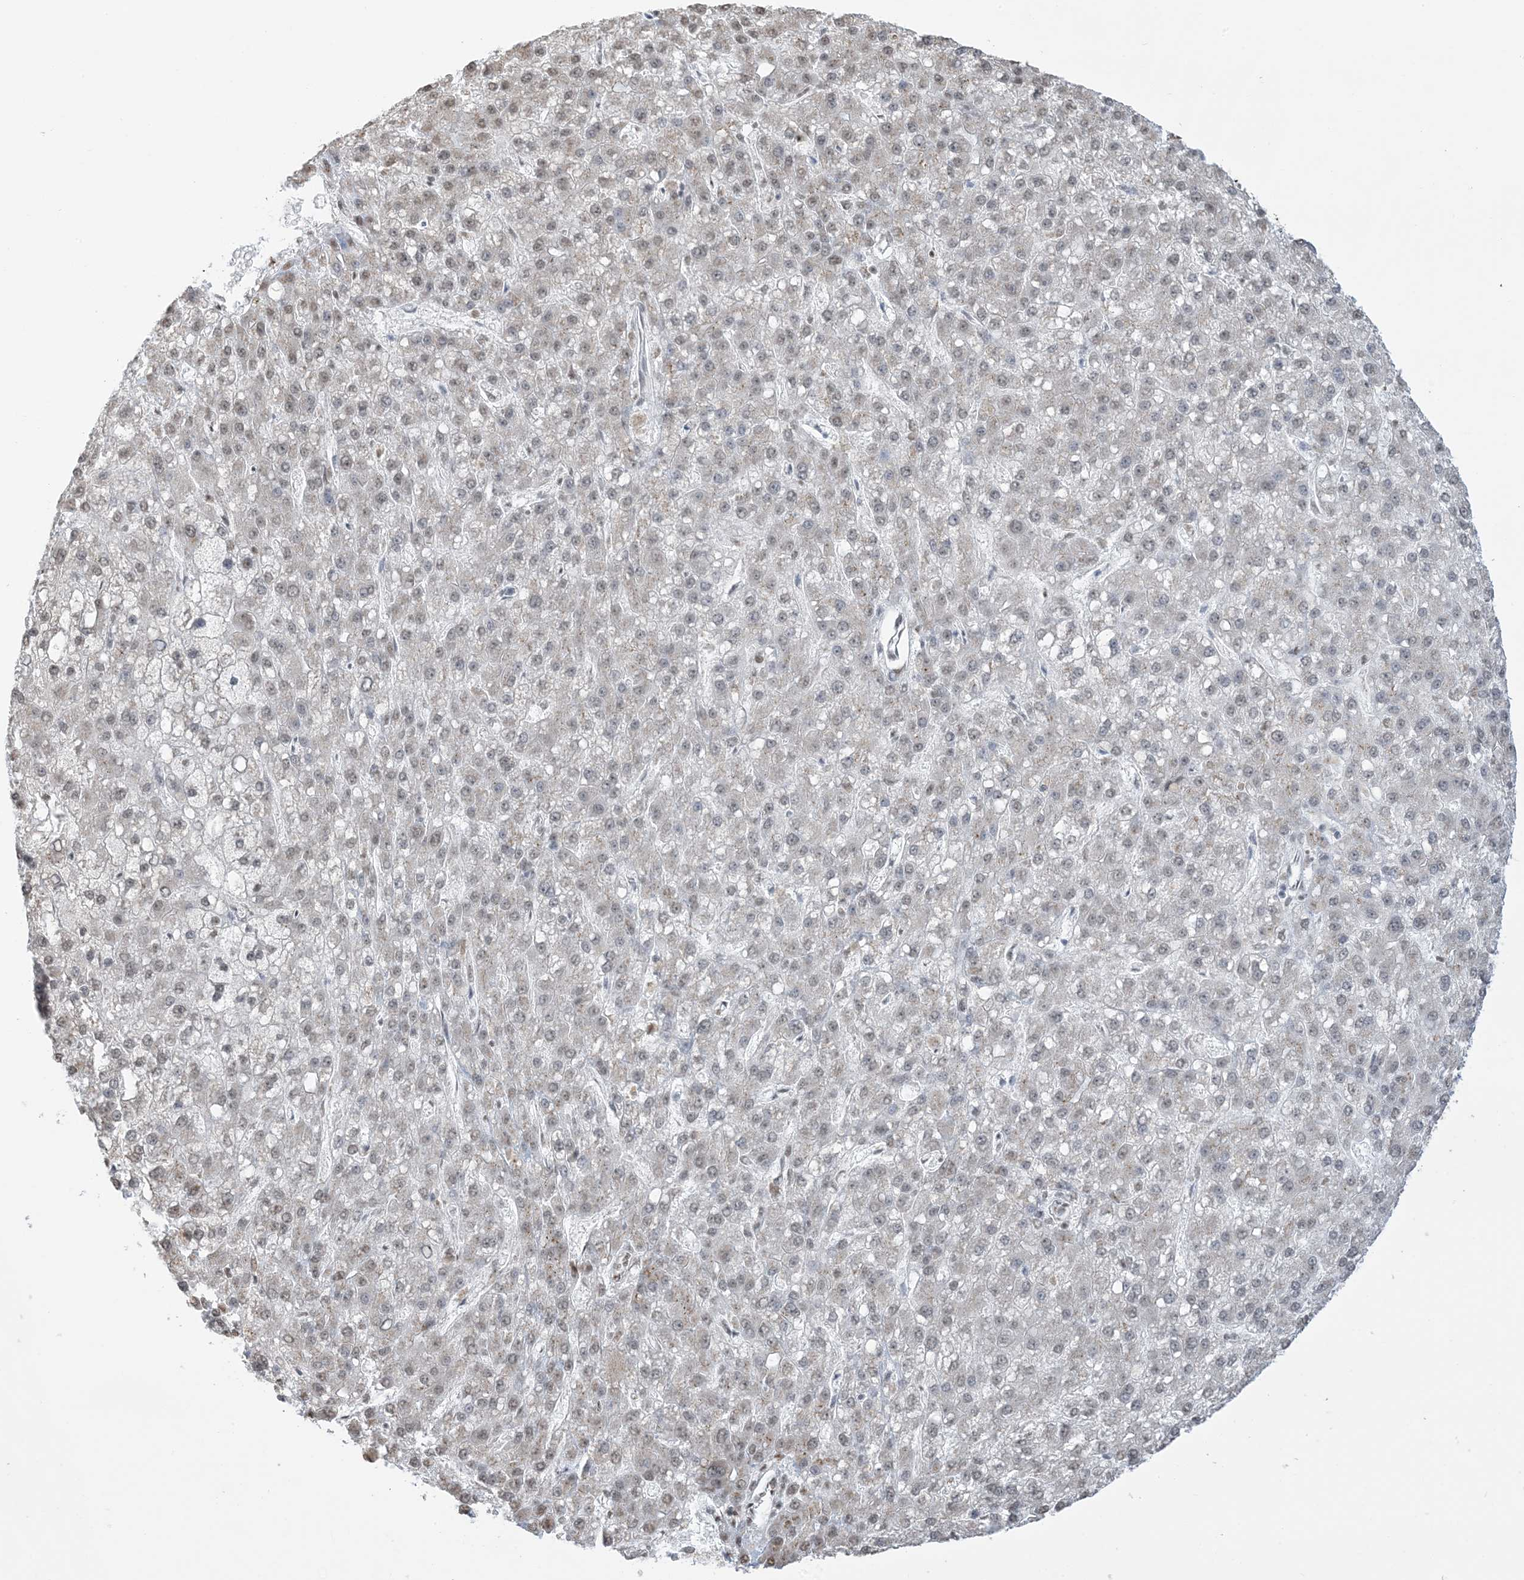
{"staining": {"intensity": "moderate", "quantity": "25%-75%", "location": "cytoplasmic/membranous"}, "tissue": "liver cancer", "cell_type": "Tumor cells", "image_type": "cancer", "snomed": [{"axis": "morphology", "description": "Carcinoma, Hepatocellular, NOS"}, {"axis": "topography", "description": "Liver"}], "caption": "Hepatocellular carcinoma (liver) stained with immunohistochemistry (IHC) exhibits moderate cytoplasmic/membranous expression in approximately 25%-75% of tumor cells.", "gene": "GPR107", "patient": {"sex": "male", "age": 67}}